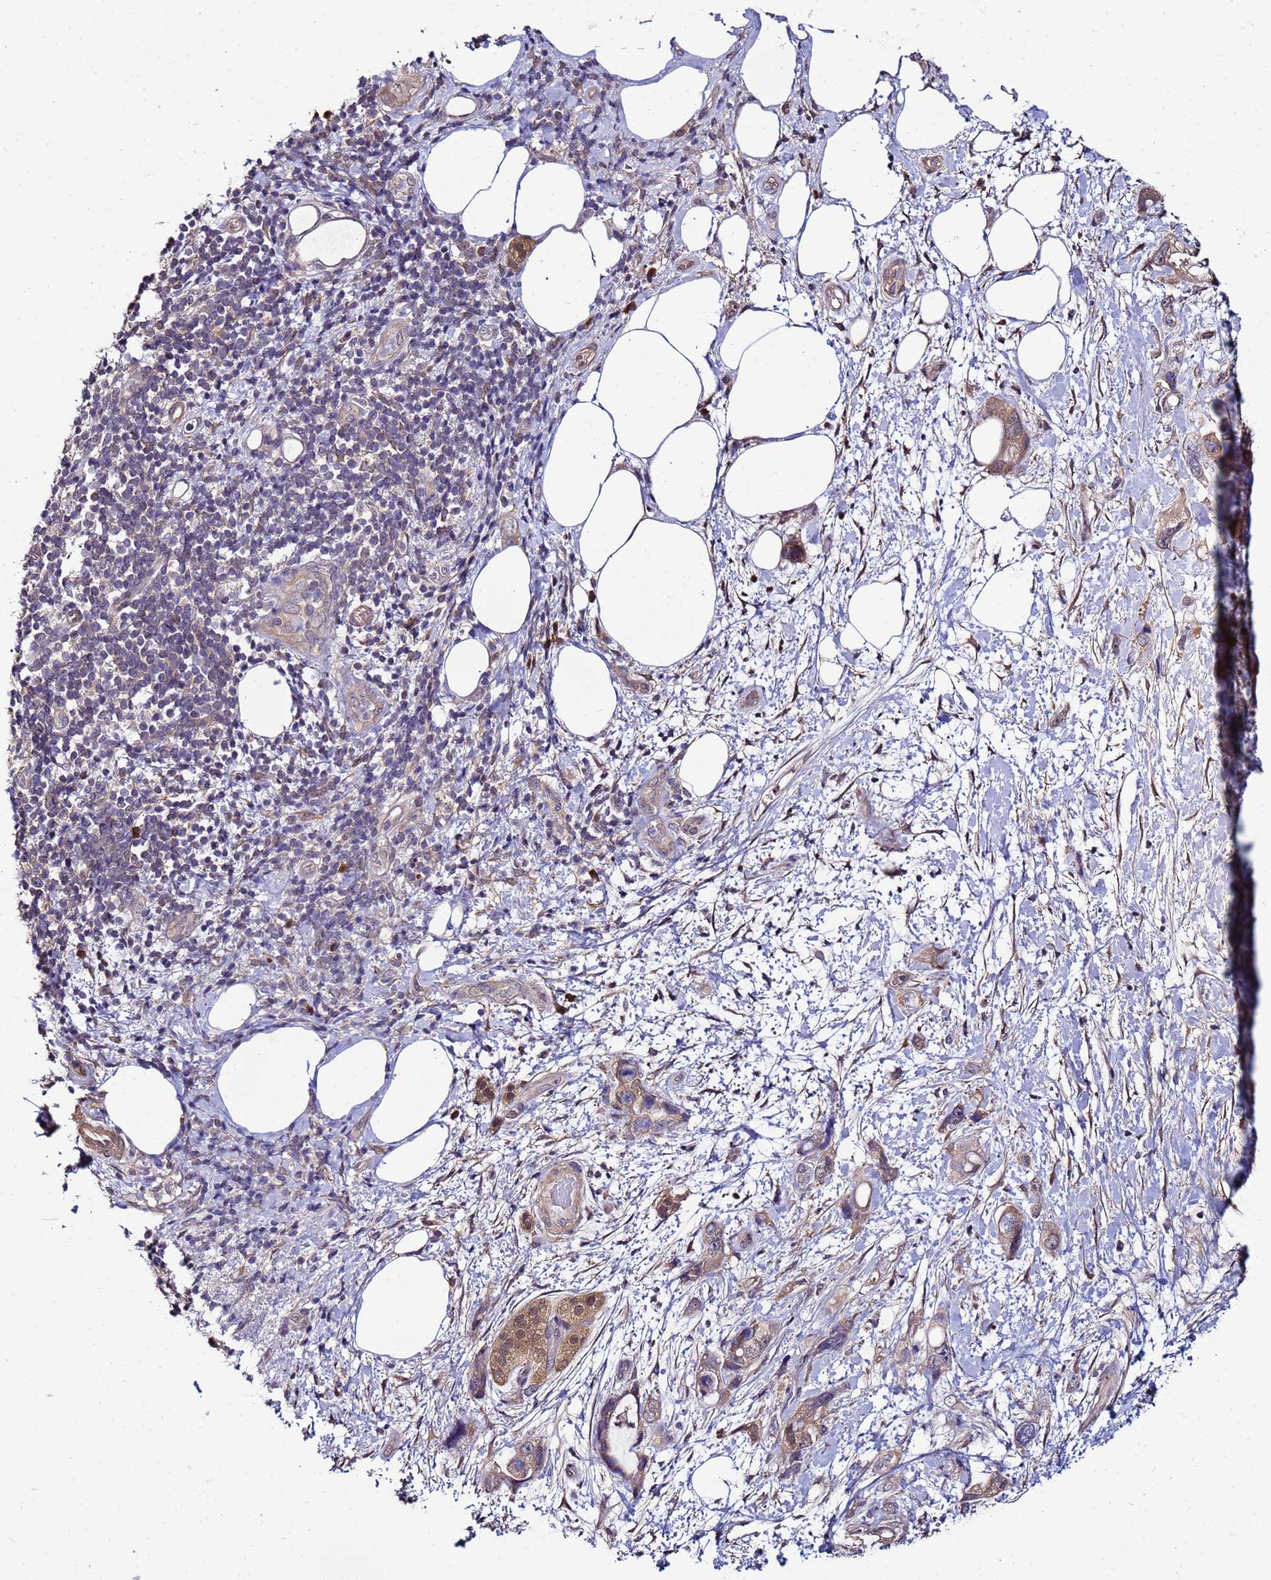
{"staining": {"intensity": "weak", "quantity": ">75%", "location": "cytoplasmic/membranous"}, "tissue": "pancreatic cancer", "cell_type": "Tumor cells", "image_type": "cancer", "snomed": [{"axis": "morphology", "description": "Adenocarcinoma, NOS"}, {"axis": "topography", "description": "Pancreas"}], "caption": "There is low levels of weak cytoplasmic/membranous positivity in tumor cells of pancreatic cancer, as demonstrated by immunohistochemical staining (brown color).", "gene": "NAXE", "patient": {"sex": "female", "age": 61}}